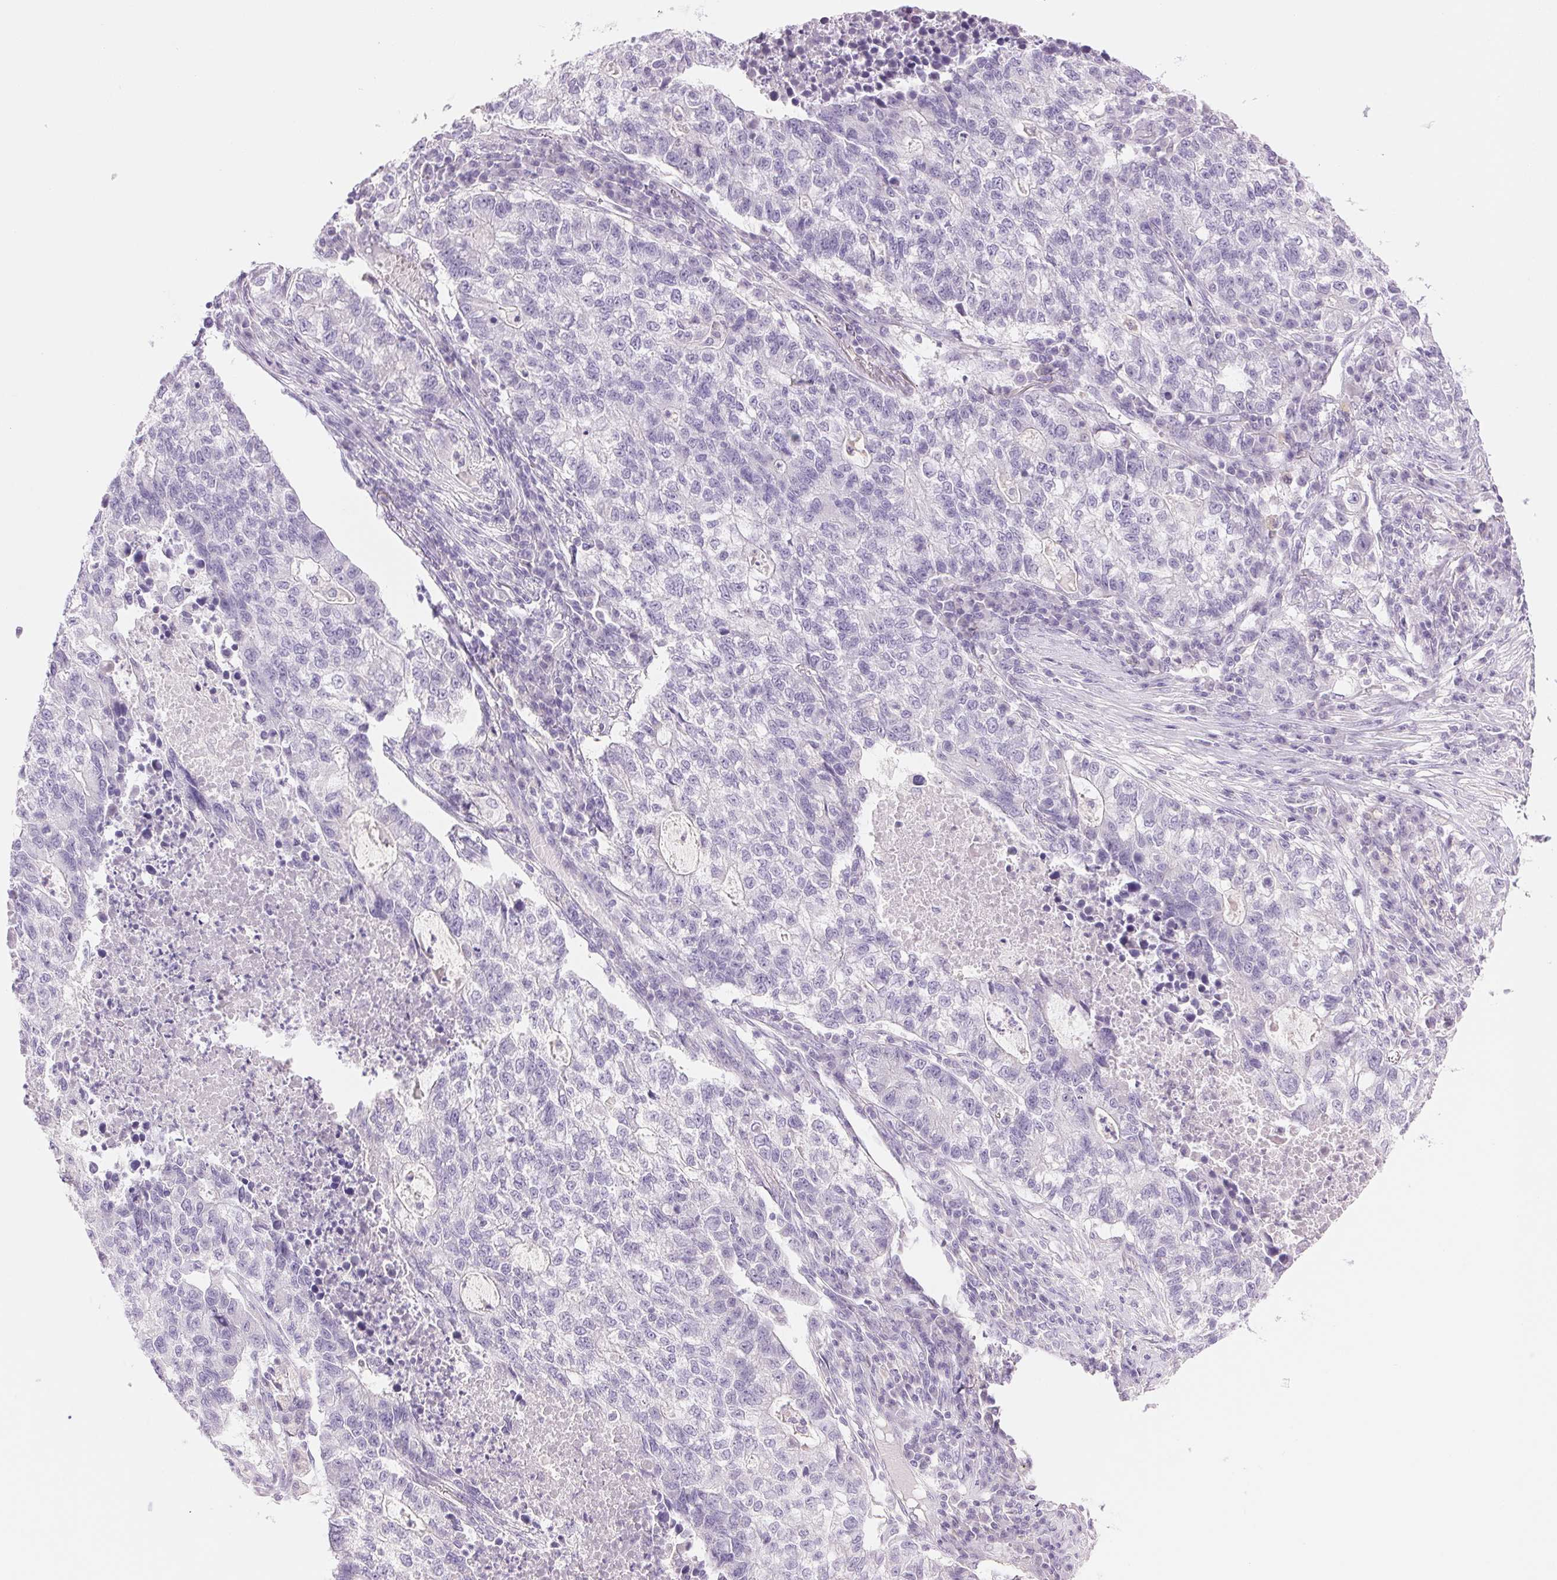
{"staining": {"intensity": "negative", "quantity": "none", "location": "none"}, "tissue": "lung cancer", "cell_type": "Tumor cells", "image_type": "cancer", "snomed": [{"axis": "morphology", "description": "Adenocarcinoma, NOS"}, {"axis": "topography", "description": "Lung"}], "caption": "High power microscopy histopathology image of an IHC image of adenocarcinoma (lung), revealing no significant positivity in tumor cells.", "gene": "HSD17B2", "patient": {"sex": "male", "age": 57}}